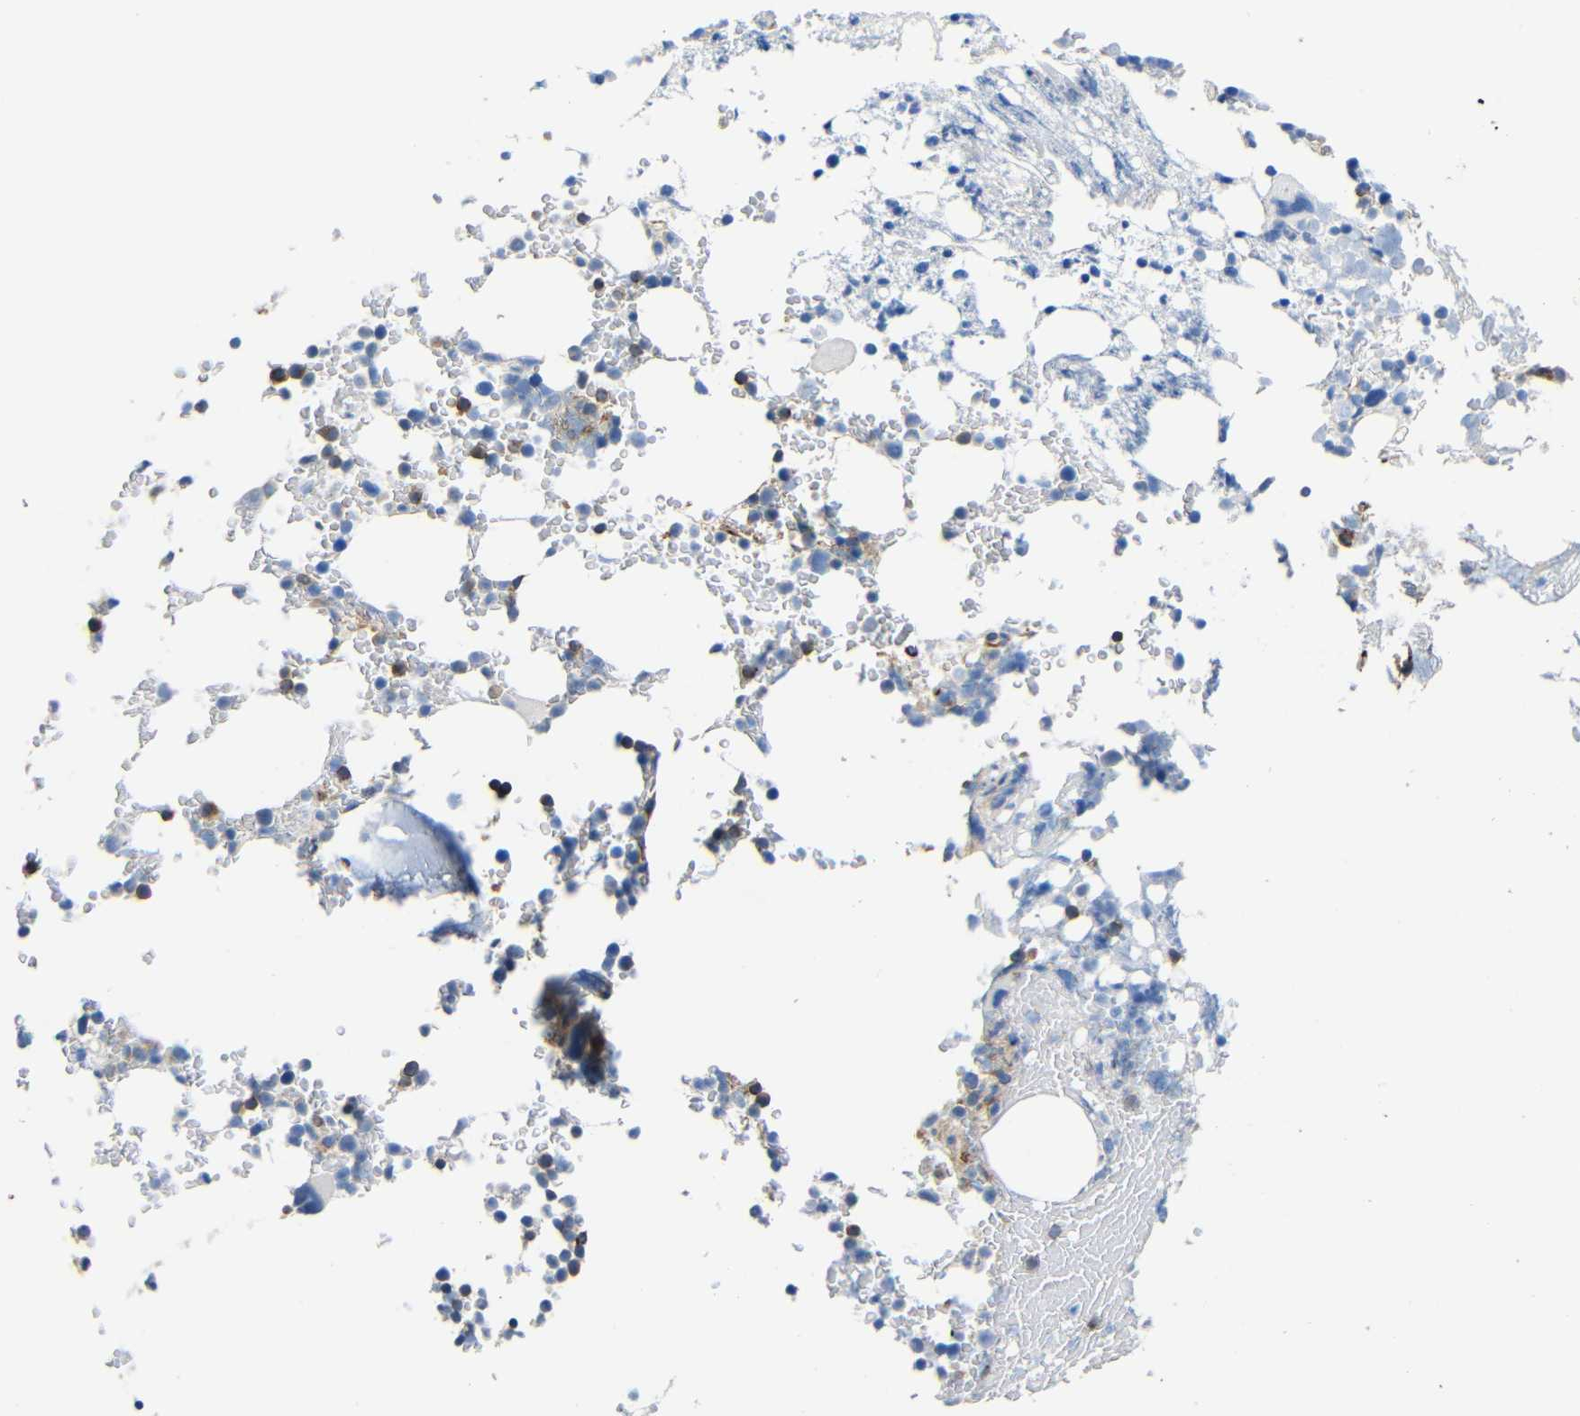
{"staining": {"intensity": "moderate", "quantity": "<25%", "location": "cytoplasmic/membranous"}, "tissue": "bone marrow", "cell_type": "Hematopoietic cells", "image_type": "normal", "snomed": [{"axis": "morphology", "description": "Normal tissue, NOS"}, {"axis": "topography", "description": "Bone marrow"}], "caption": "Immunohistochemical staining of benign human bone marrow demonstrates moderate cytoplasmic/membranous protein staining in about <25% of hematopoietic cells. (brown staining indicates protein expression, while blue staining denotes nuclei).", "gene": "IGSF10", "patient": {"sex": "female", "age": 66}}